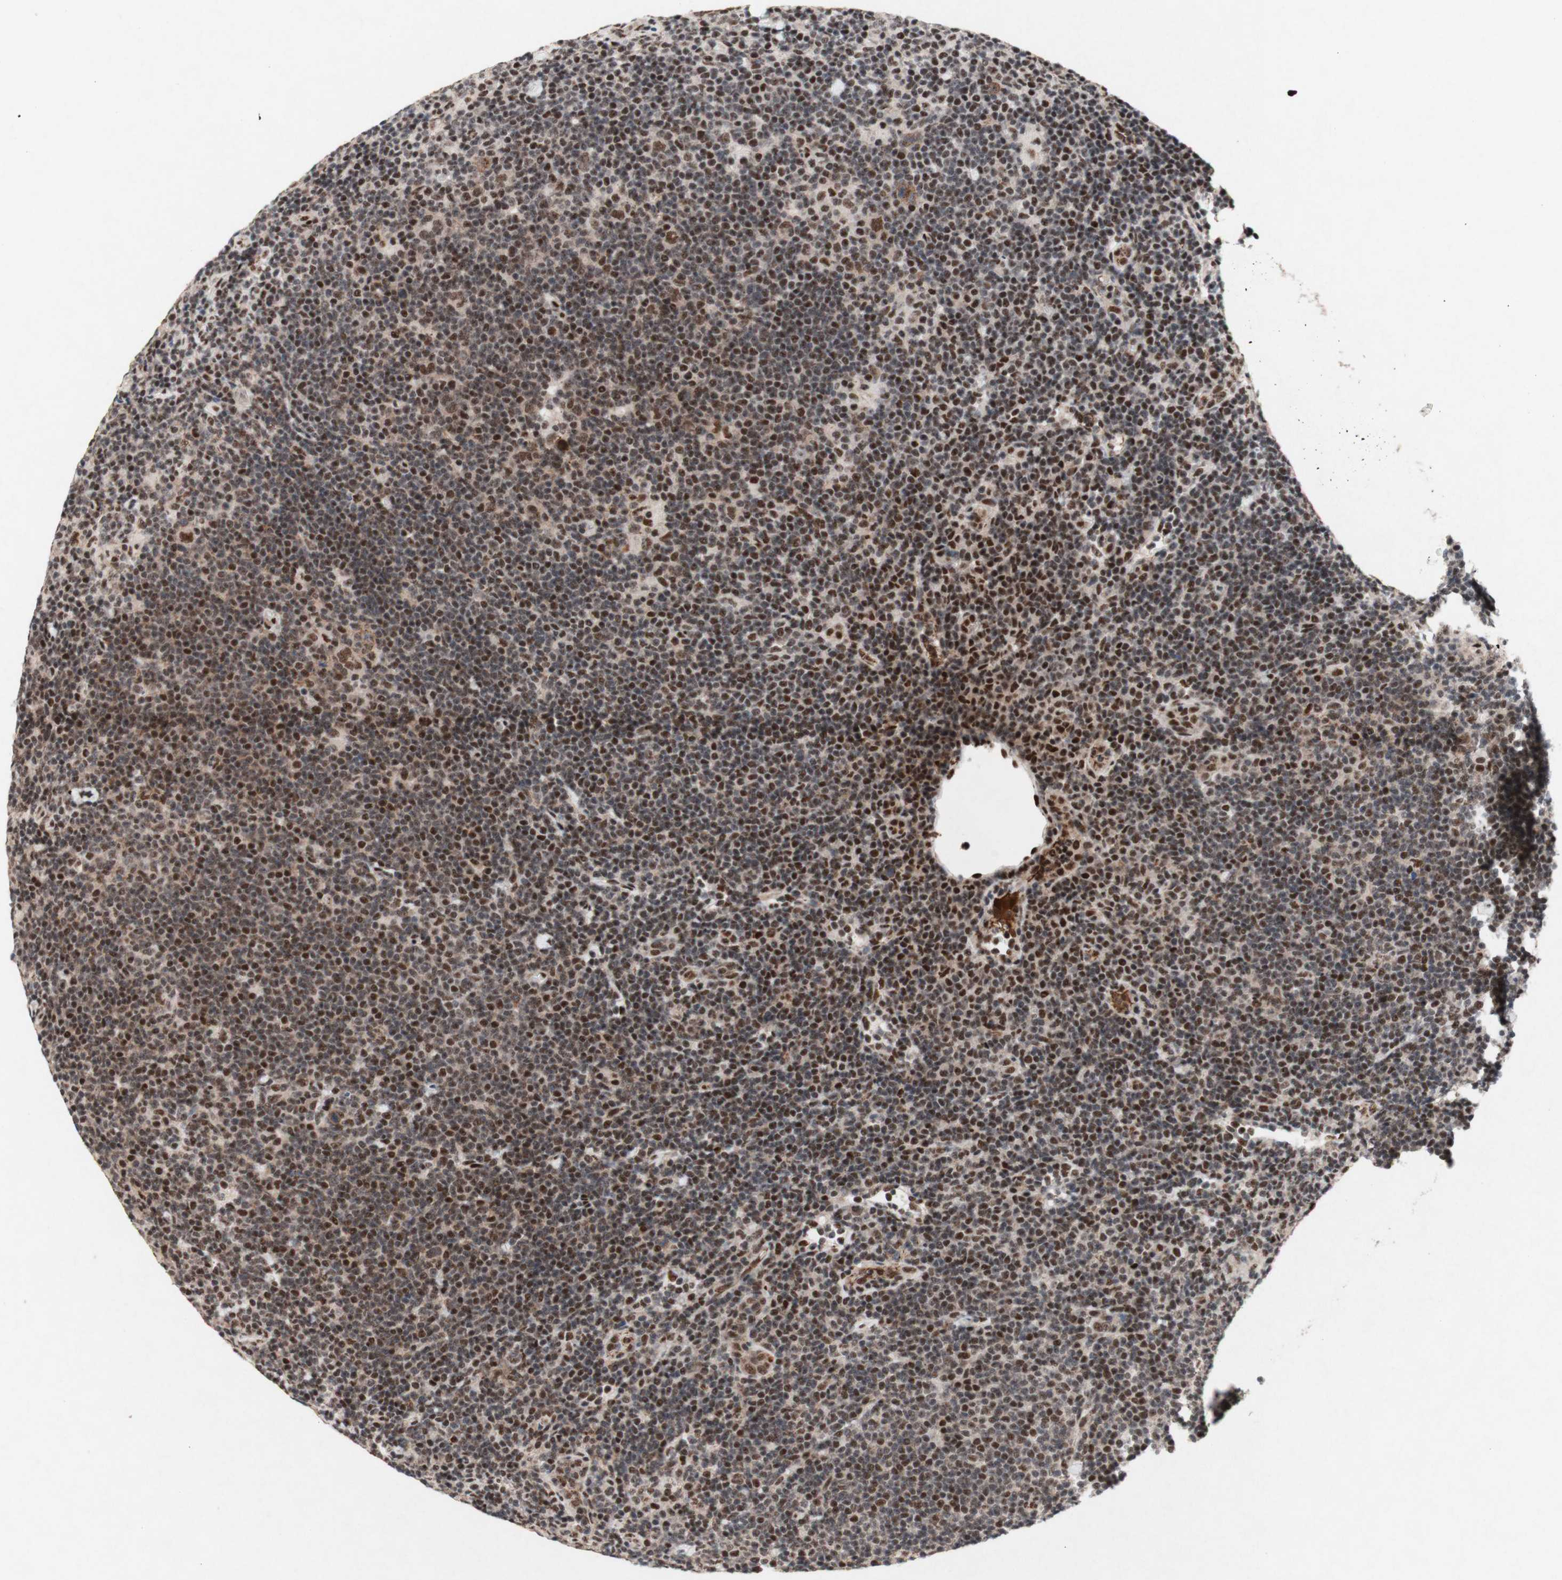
{"staining": {"intensity": "moderate", "quantity": ">75%", "location": "nuclear"}, "tissue": "lymphoma", "cell_type": "Tumor cells", "image_type": "cancer", "snomed": [{"axis": "morphology", "description": "Hodgkin's disease, NOS"}, {"axis": "topography", "description": "Lymph node"}], "caption": "The image displays immunohistochemical staining of Hodgkin's disease. There is moderate nuclear expression is identified in approximately >75% of tumor cells.", "gene": "TLE1", "patient": {"sex": "female", "age": 57}}